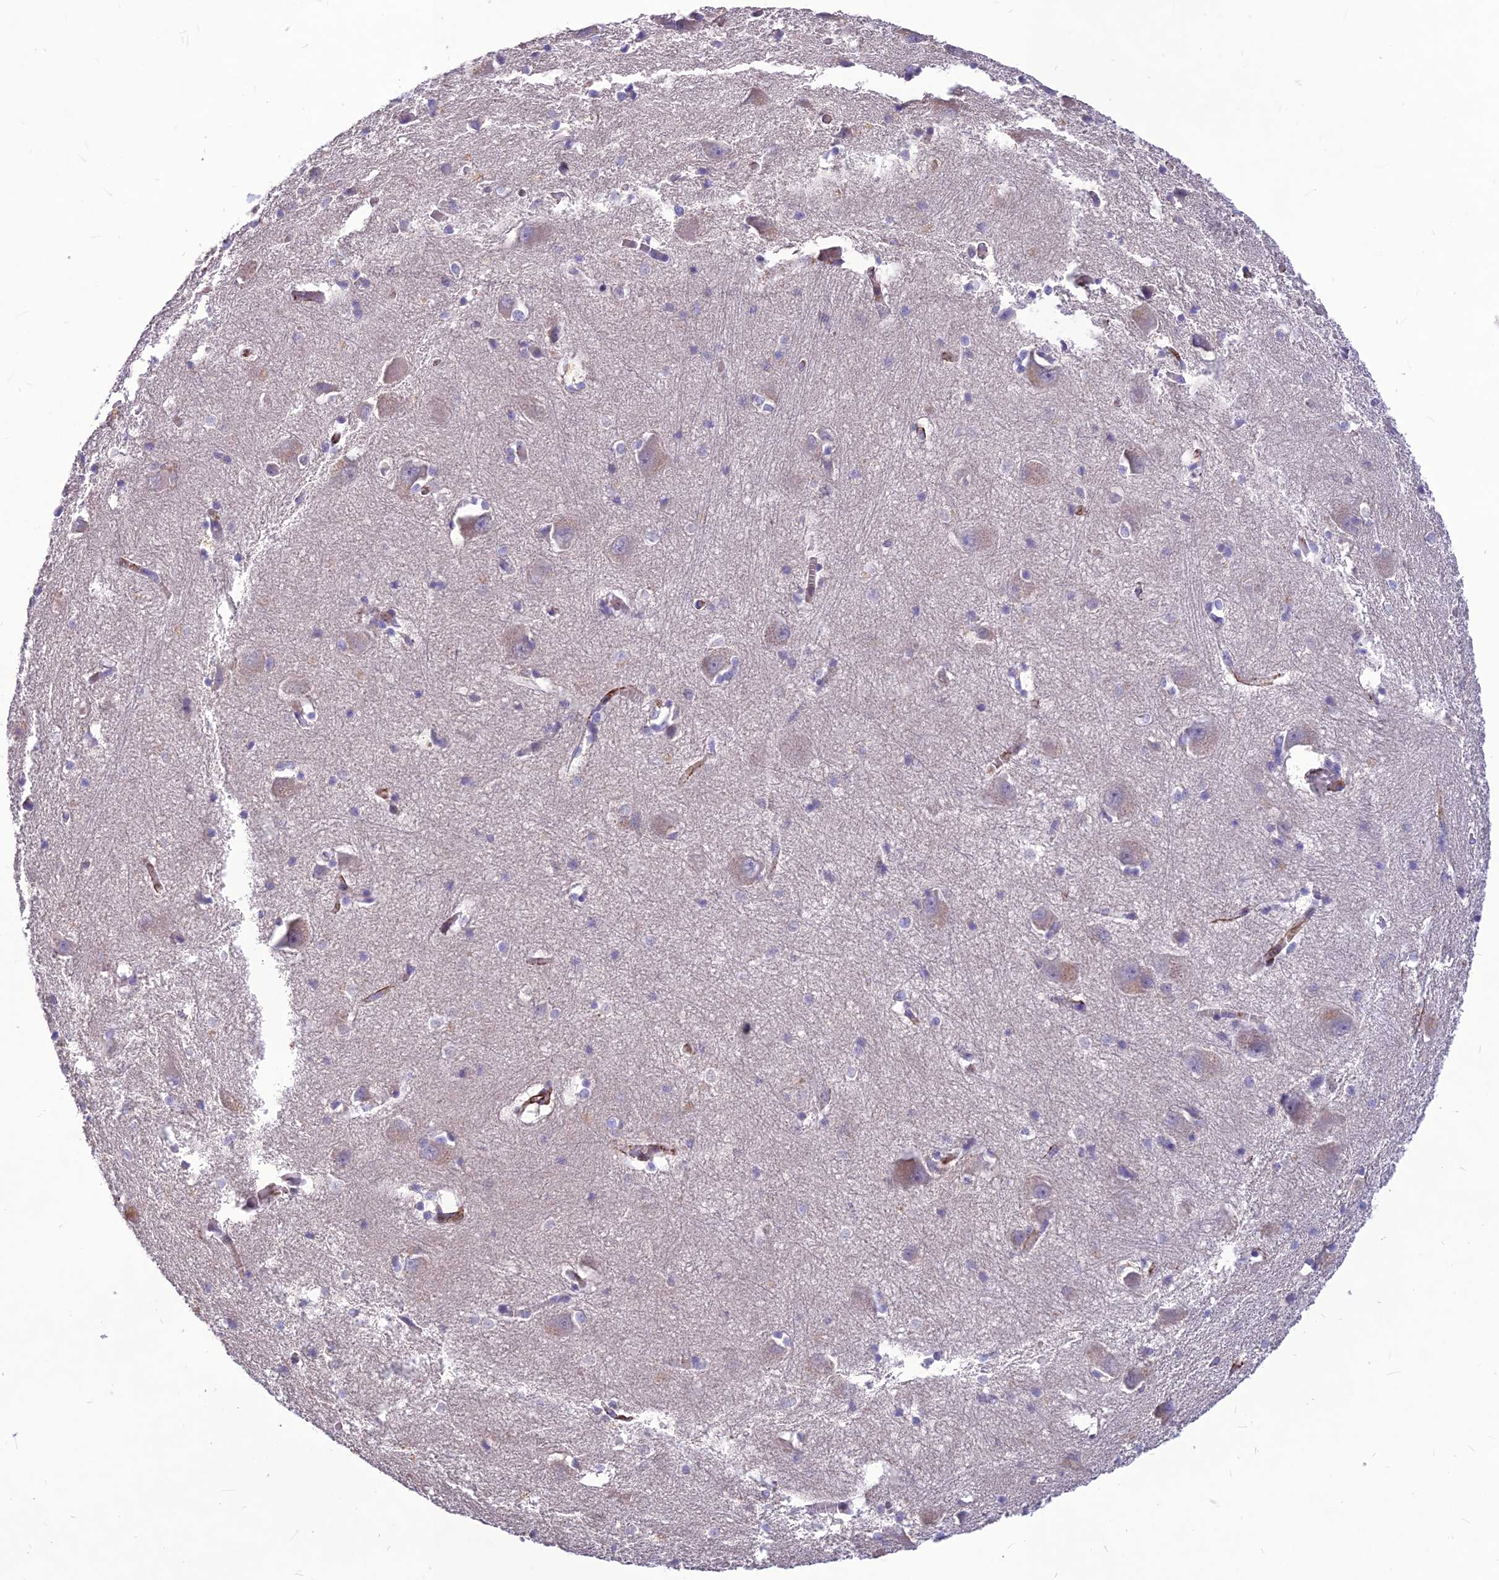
{"staining": {"intensity": "negative", "quantity": "none", "location": "none"}, "tissue": "caudate", "cell_type": "Glial cells", "image_type": "normal", "snomed": [{"axis": "morphology", "description": "Normal tissue, NOS"}, {"axis": "topography", "description": "Lateral ventricle wall"}], "caption": "The photomicrograph displays no staining of glial cells in benign caudate. (DAB IHC with hematoxylin counter stain).", "gene": "CLUH", "patient": {"sex": "male", "age": 37}}